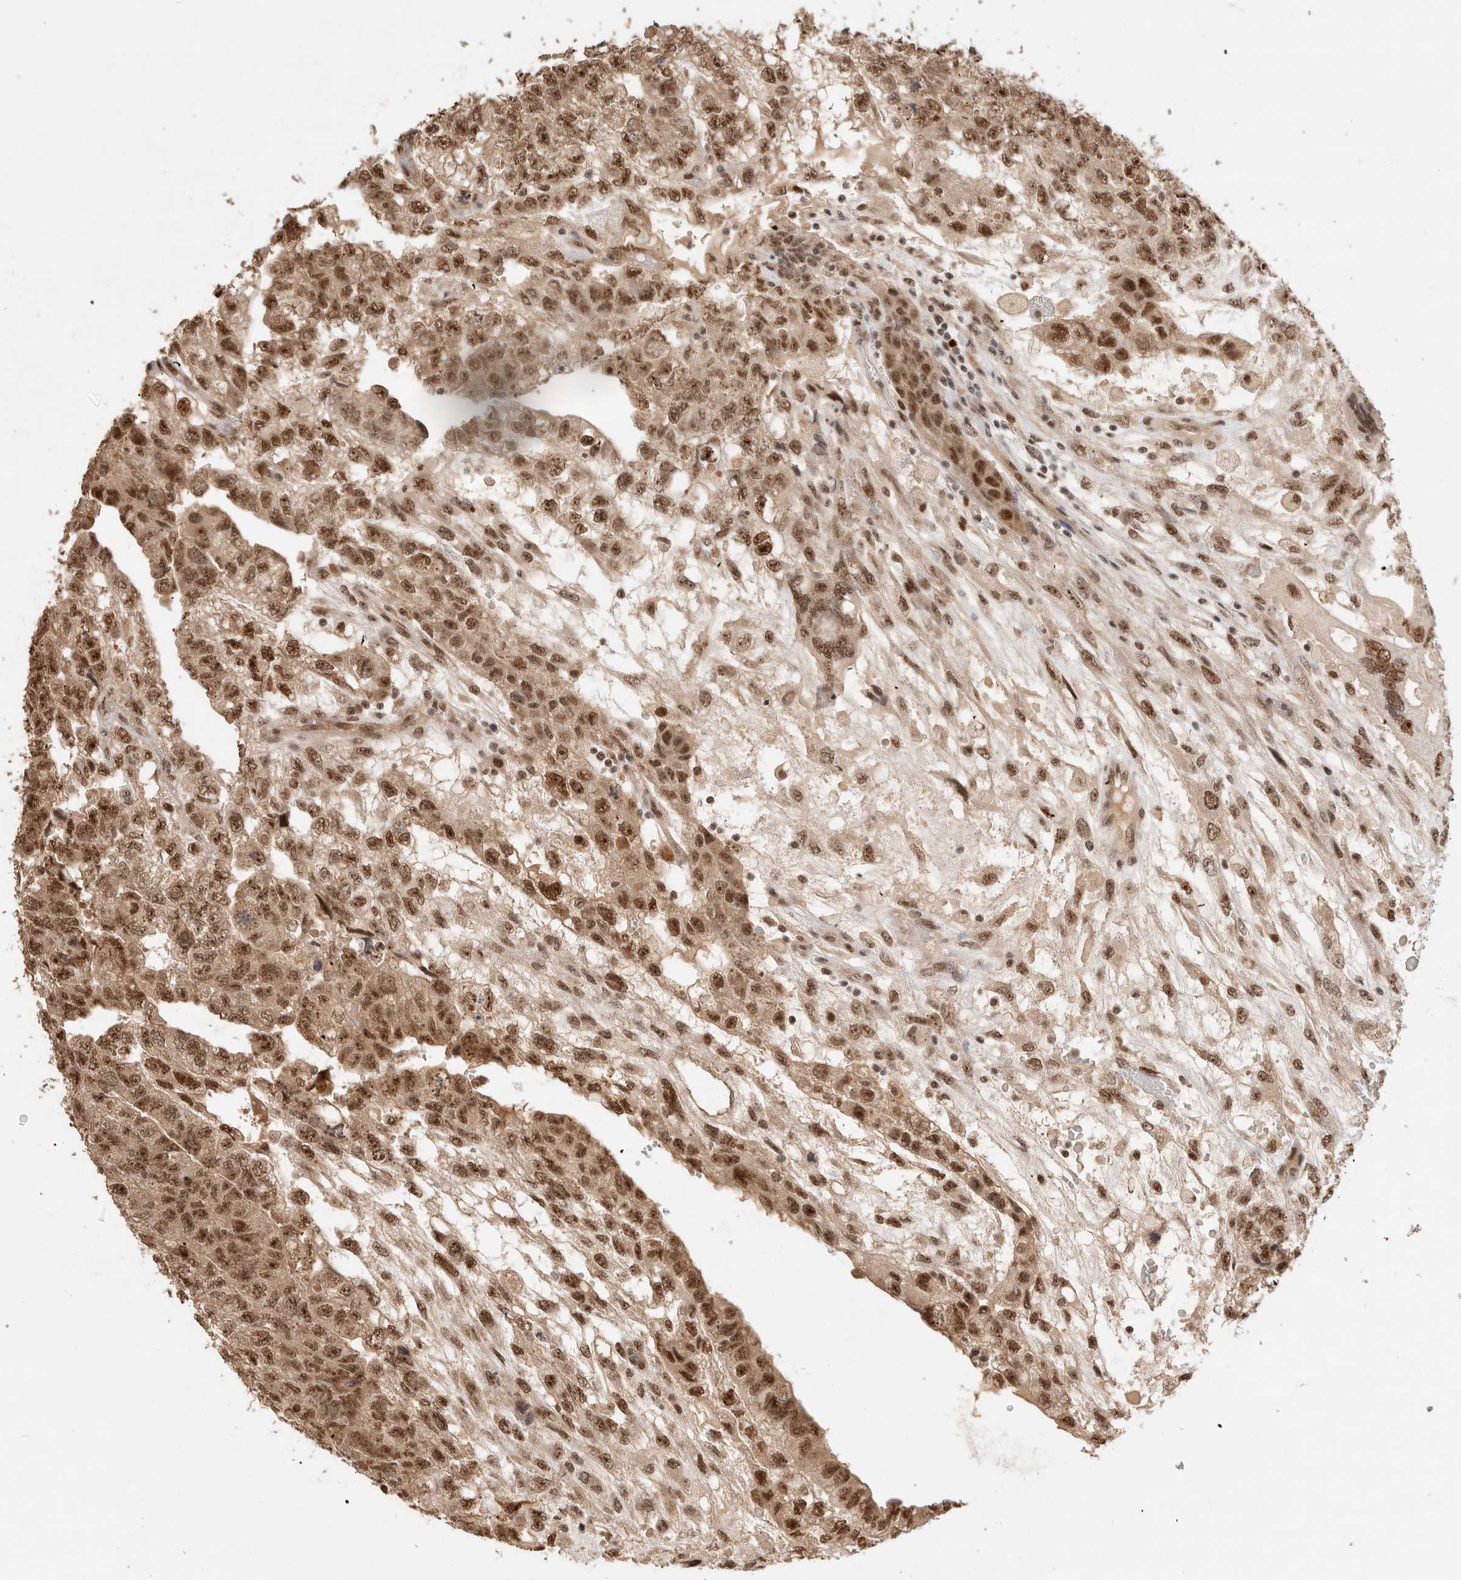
{"staining": {"intensity": "moderate", "quantity": ">75%", "location": "nuclear"}, "tissue": "testis cancer", "cell_type": "Tumor cells", "image_type": "cancer", "snomed": [{"axis": "morphology", "description": "Carcinoma, Embryonal, NOS"}, {"axis": "topography", "description": "Testis"}], "caption": "Human testis embryonal carcinoma stained with a brown dye shows moderate nuclear positive positivity in approximately >75% of tumor cells.", "gene": "MPHOSPH6", "patient": {"sex": "male", "age": 36}}